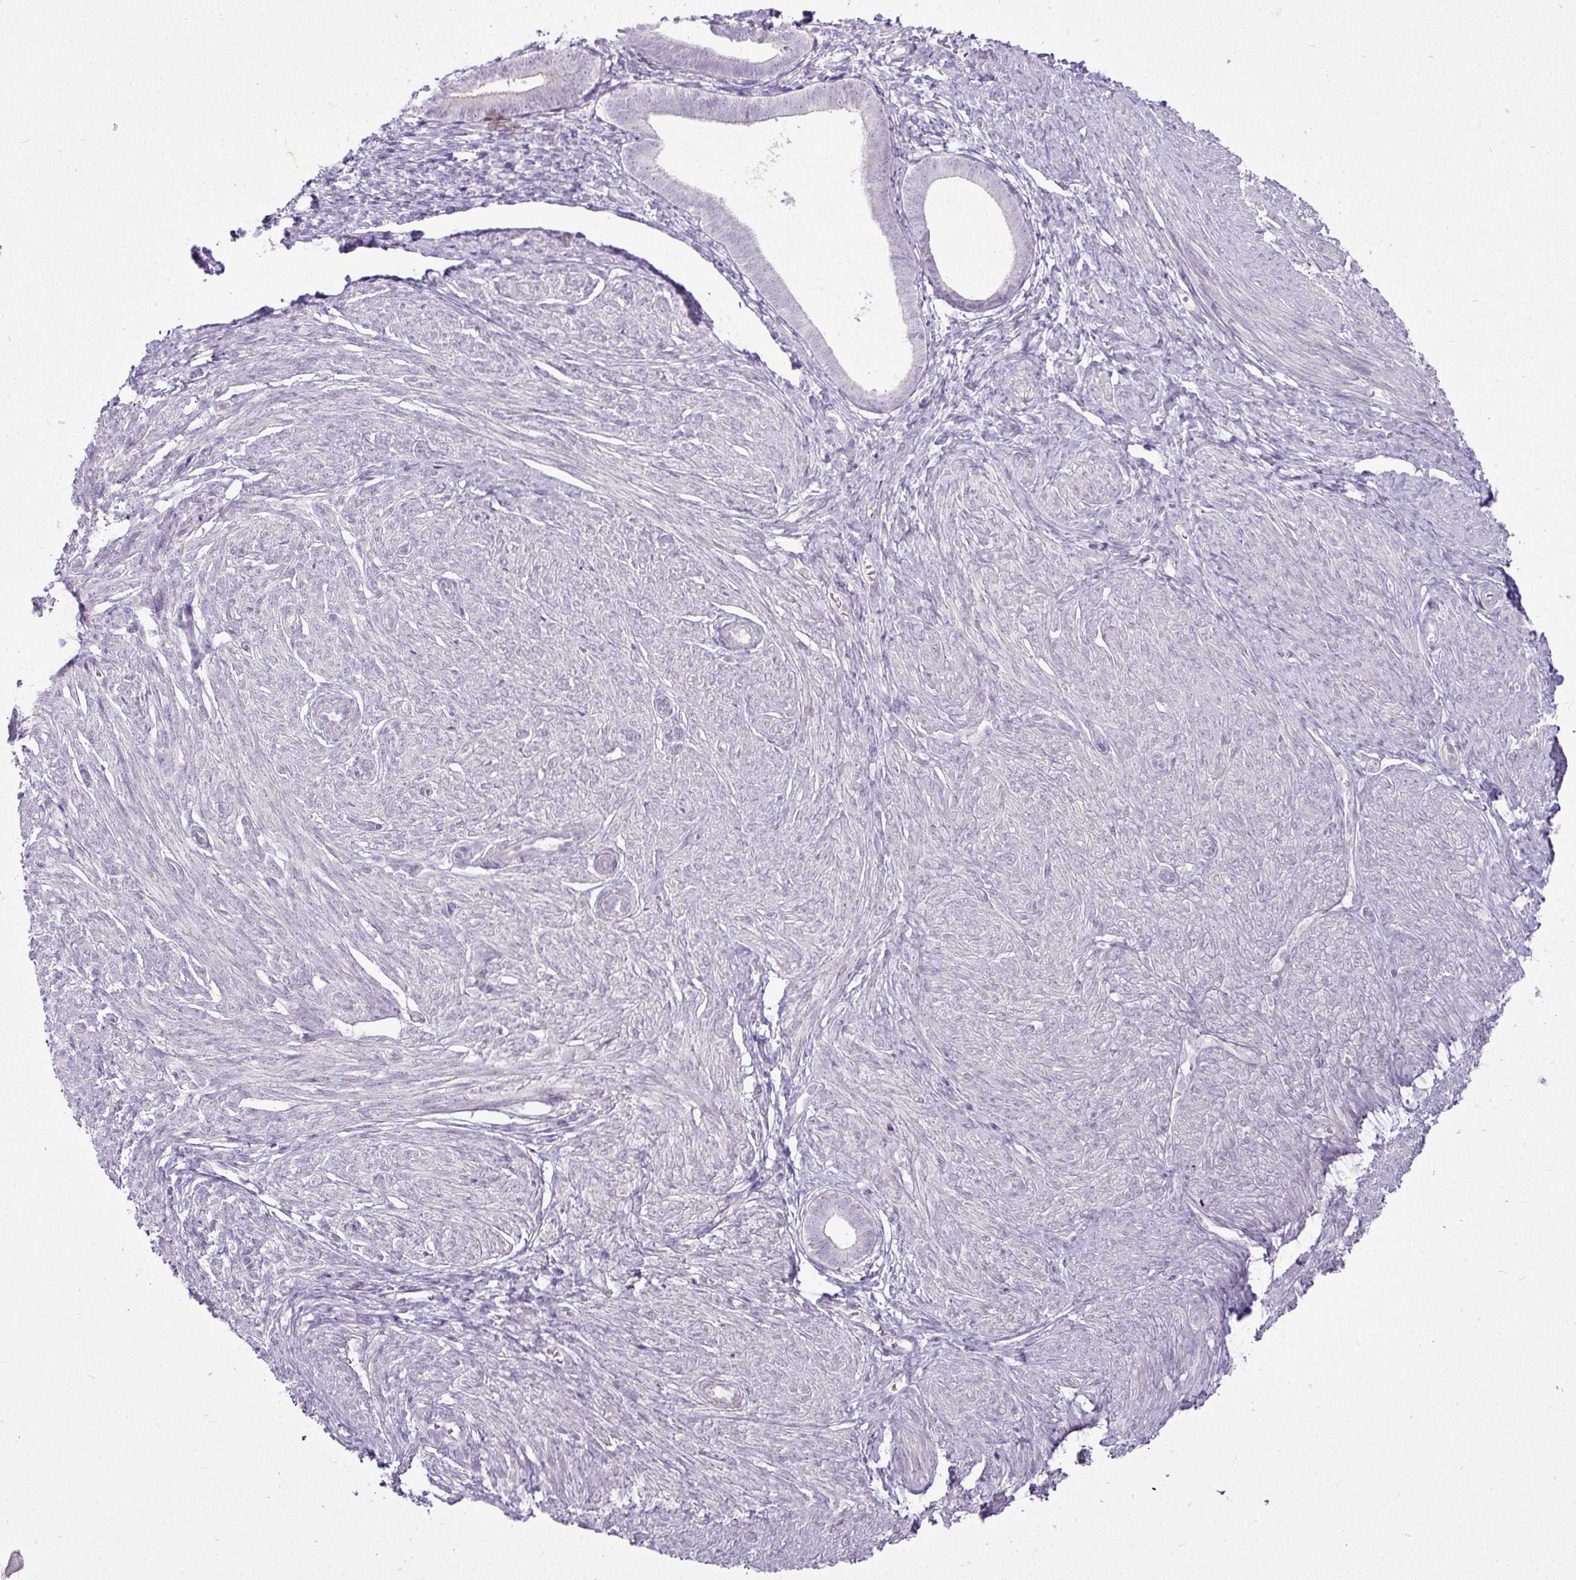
{"staining": {"intensity": "negative", "quantity": "none", "location": "none"}, "tissue": "endometrial cancer", "cell_type": "Tumor cells", "image_type": "cancer", "snomed": [{"axis": "morphology", "description": "Adenocarcinoma, NOS"}, {"axis": "topography", "description": "Endometrium"}], "caption": "Tumor cells show no significant staining in endometrial cancer (adenocarcinoma).", "gene": "APOM", "patient": {"sex": "female", "age": 87}}